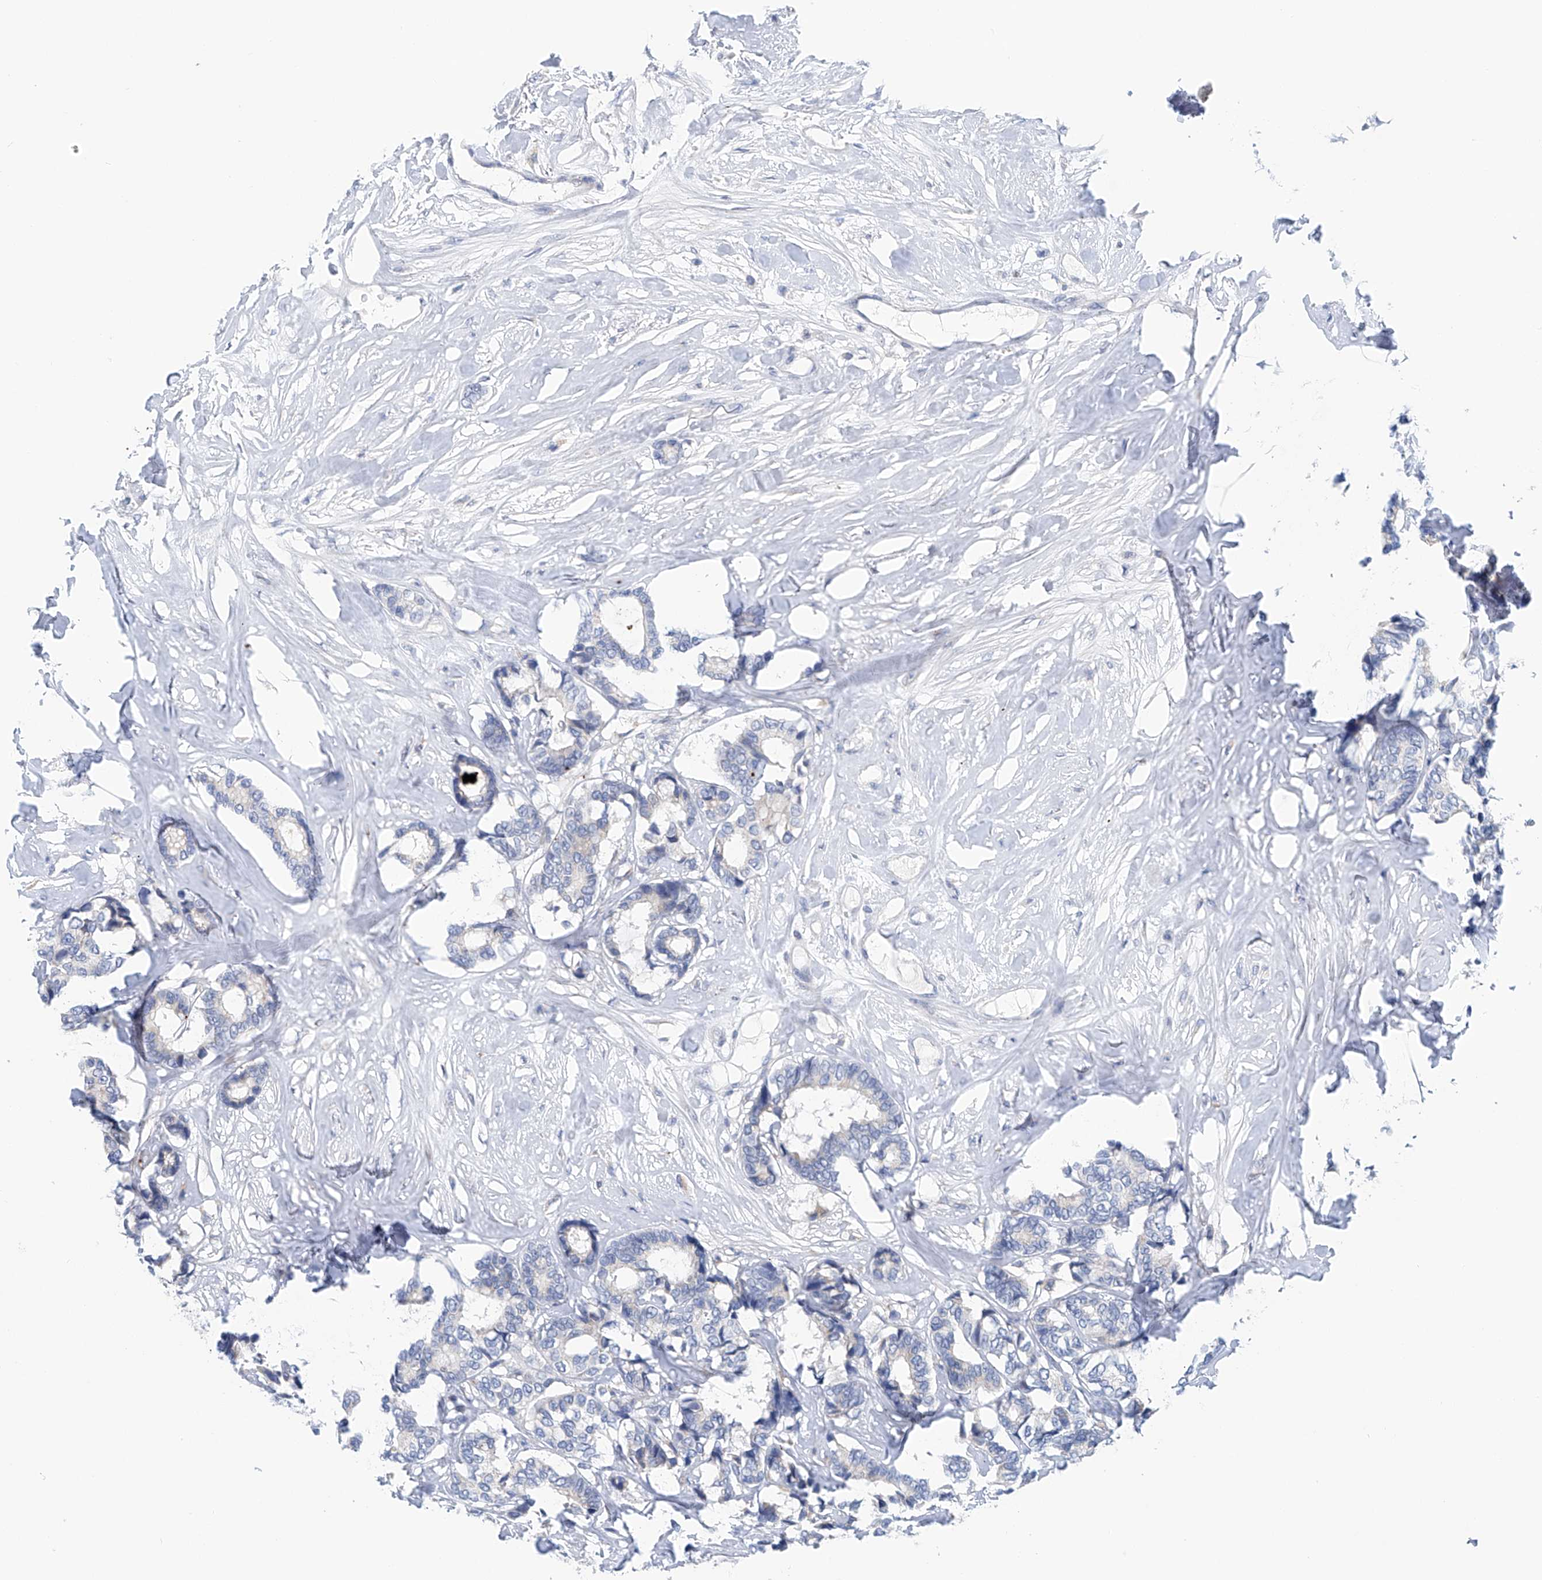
{"staining": {"intensity": "negative", "quantity": "none", "location": "none"}, "tissue": "breast cancer", "cell_type": "Tumor cells", "image_type": "cancer", "snomed": [{"axis": "morphology", "description": "Duct carcinoma"}, {"axis": "topography", "description": "Breast"}], "caption": "Tumor cells show no significant expression in infiltrating ductal carcinoma (breast).", "gene": "CEP85L", "patient": {"sex": "female", "age": 87}}